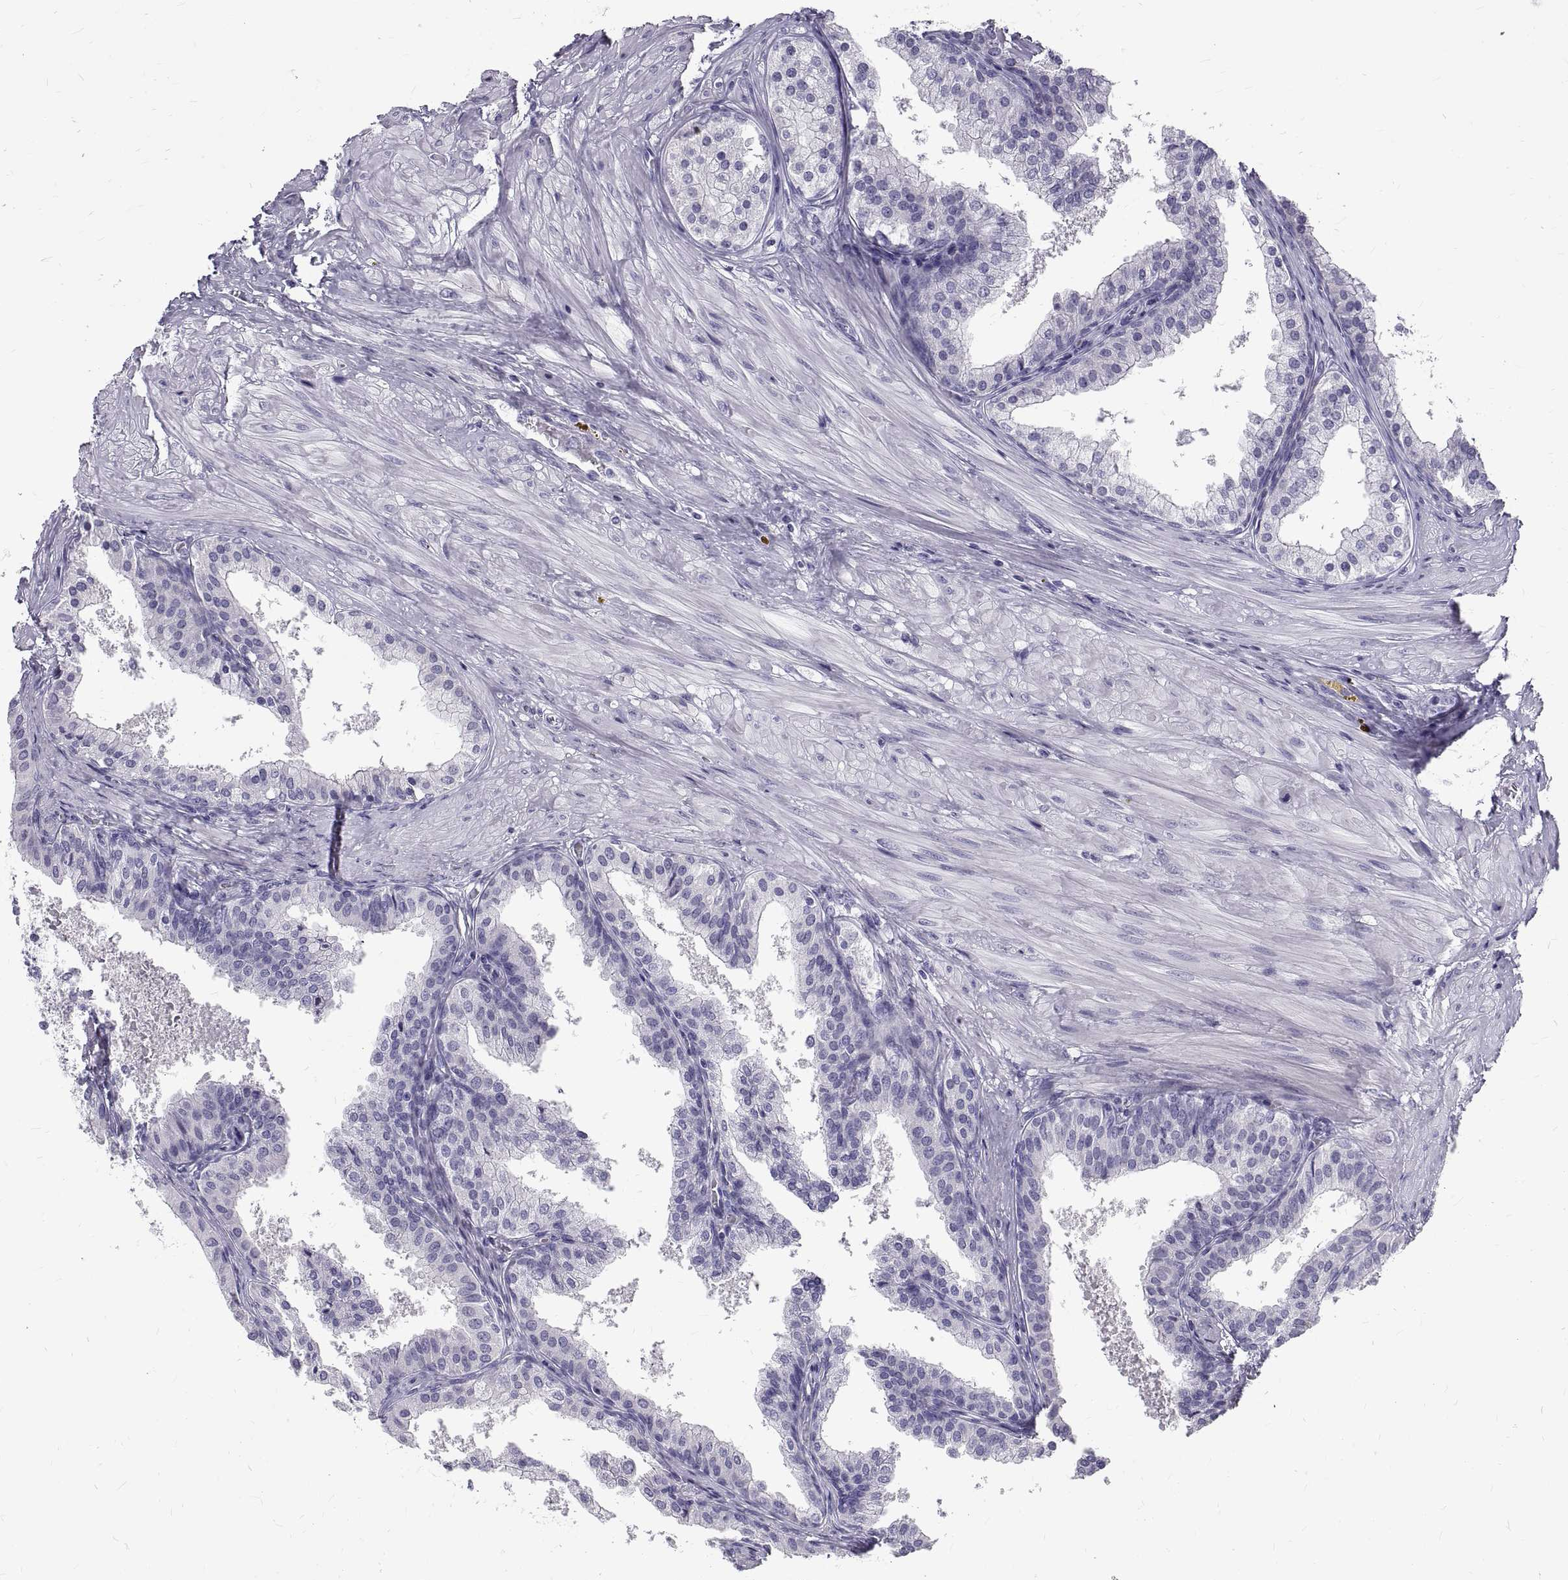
{"staining": {"intensity": "negative", "quantity": "none", "location": "none"}, "tissue": "prostate cancer", "cell_type": "Tumor cells", "image_type": "cancer", "snomed": [{"axis": "morphology", "description": "Adenocarcinoma, Low grade"}, {"axis": "topography", "description": "Prostate"}], "caption": "Tumor cells show no significant positivity in low-grade adenocarcinoma (prostate).", "gene": "GNG12", "patient": {"sex": "male", "age": 56}}